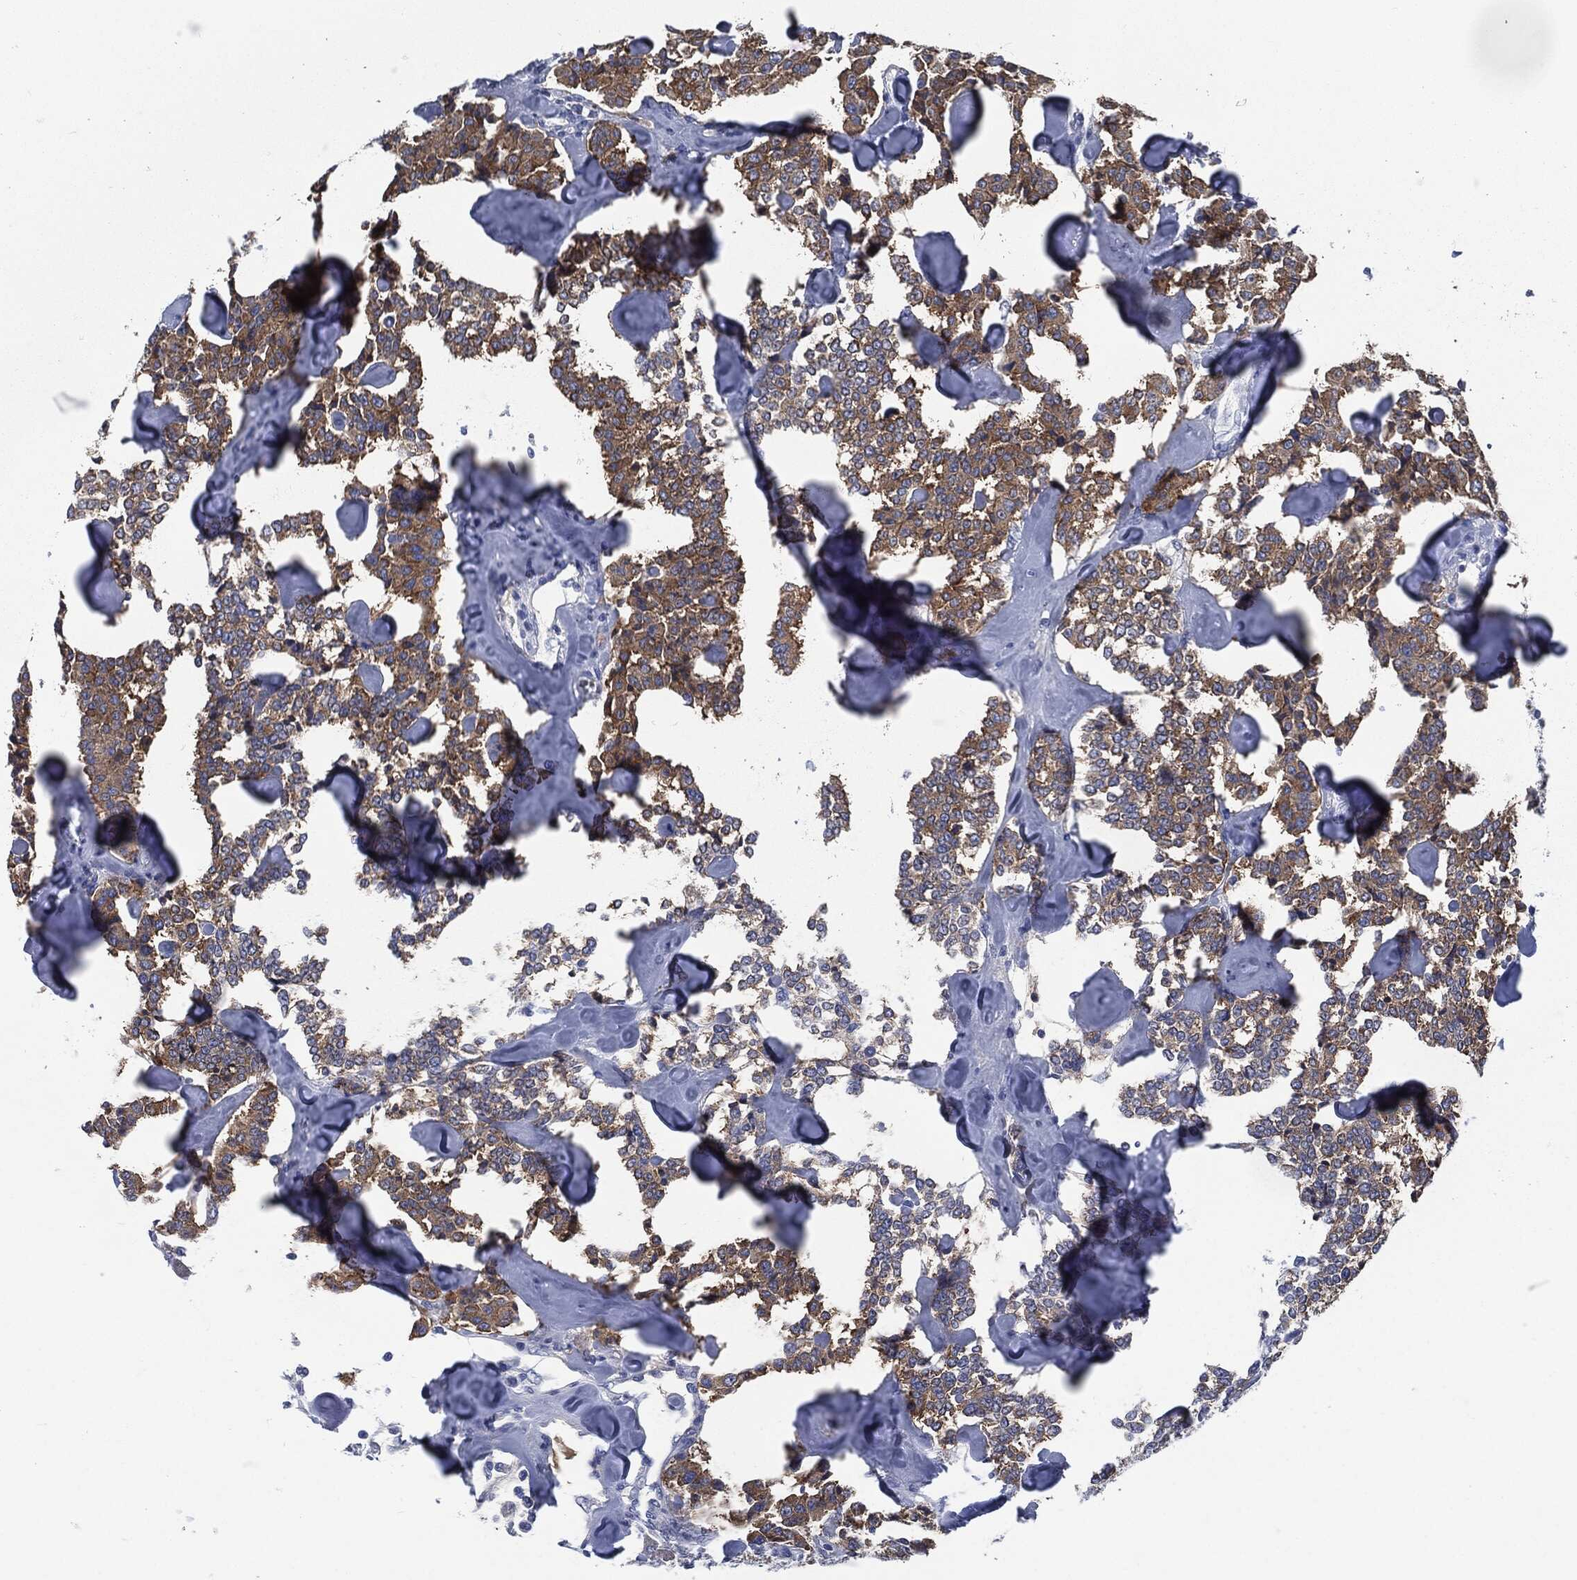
{"staining": {"intensity": "moderate", "quantity": ">75%", "location": "cytoplasmic/membranous"}, "tissue": "carcinoid", "cell_type": "Tumor cells", "image_type": "cancer", "snomed": [{"axis": "morphology", "description": "Carcinoid, malignant, NOS"}, {"axis": "topography", "description": "Pancreas"}], "caption": "An immunohistochemistry micrograph of neoplastic tissue is shown. Protein staining in brown highlights moderate cytoplasmic/membranous positivity in carcinoid within tumor cells. (DAB (3,3'-diaminobenzidine) IHC, brown staining for protein, blue staining for nuclei).", "gene": "CD27", "patient": {"sex": "male", "age": 41}}